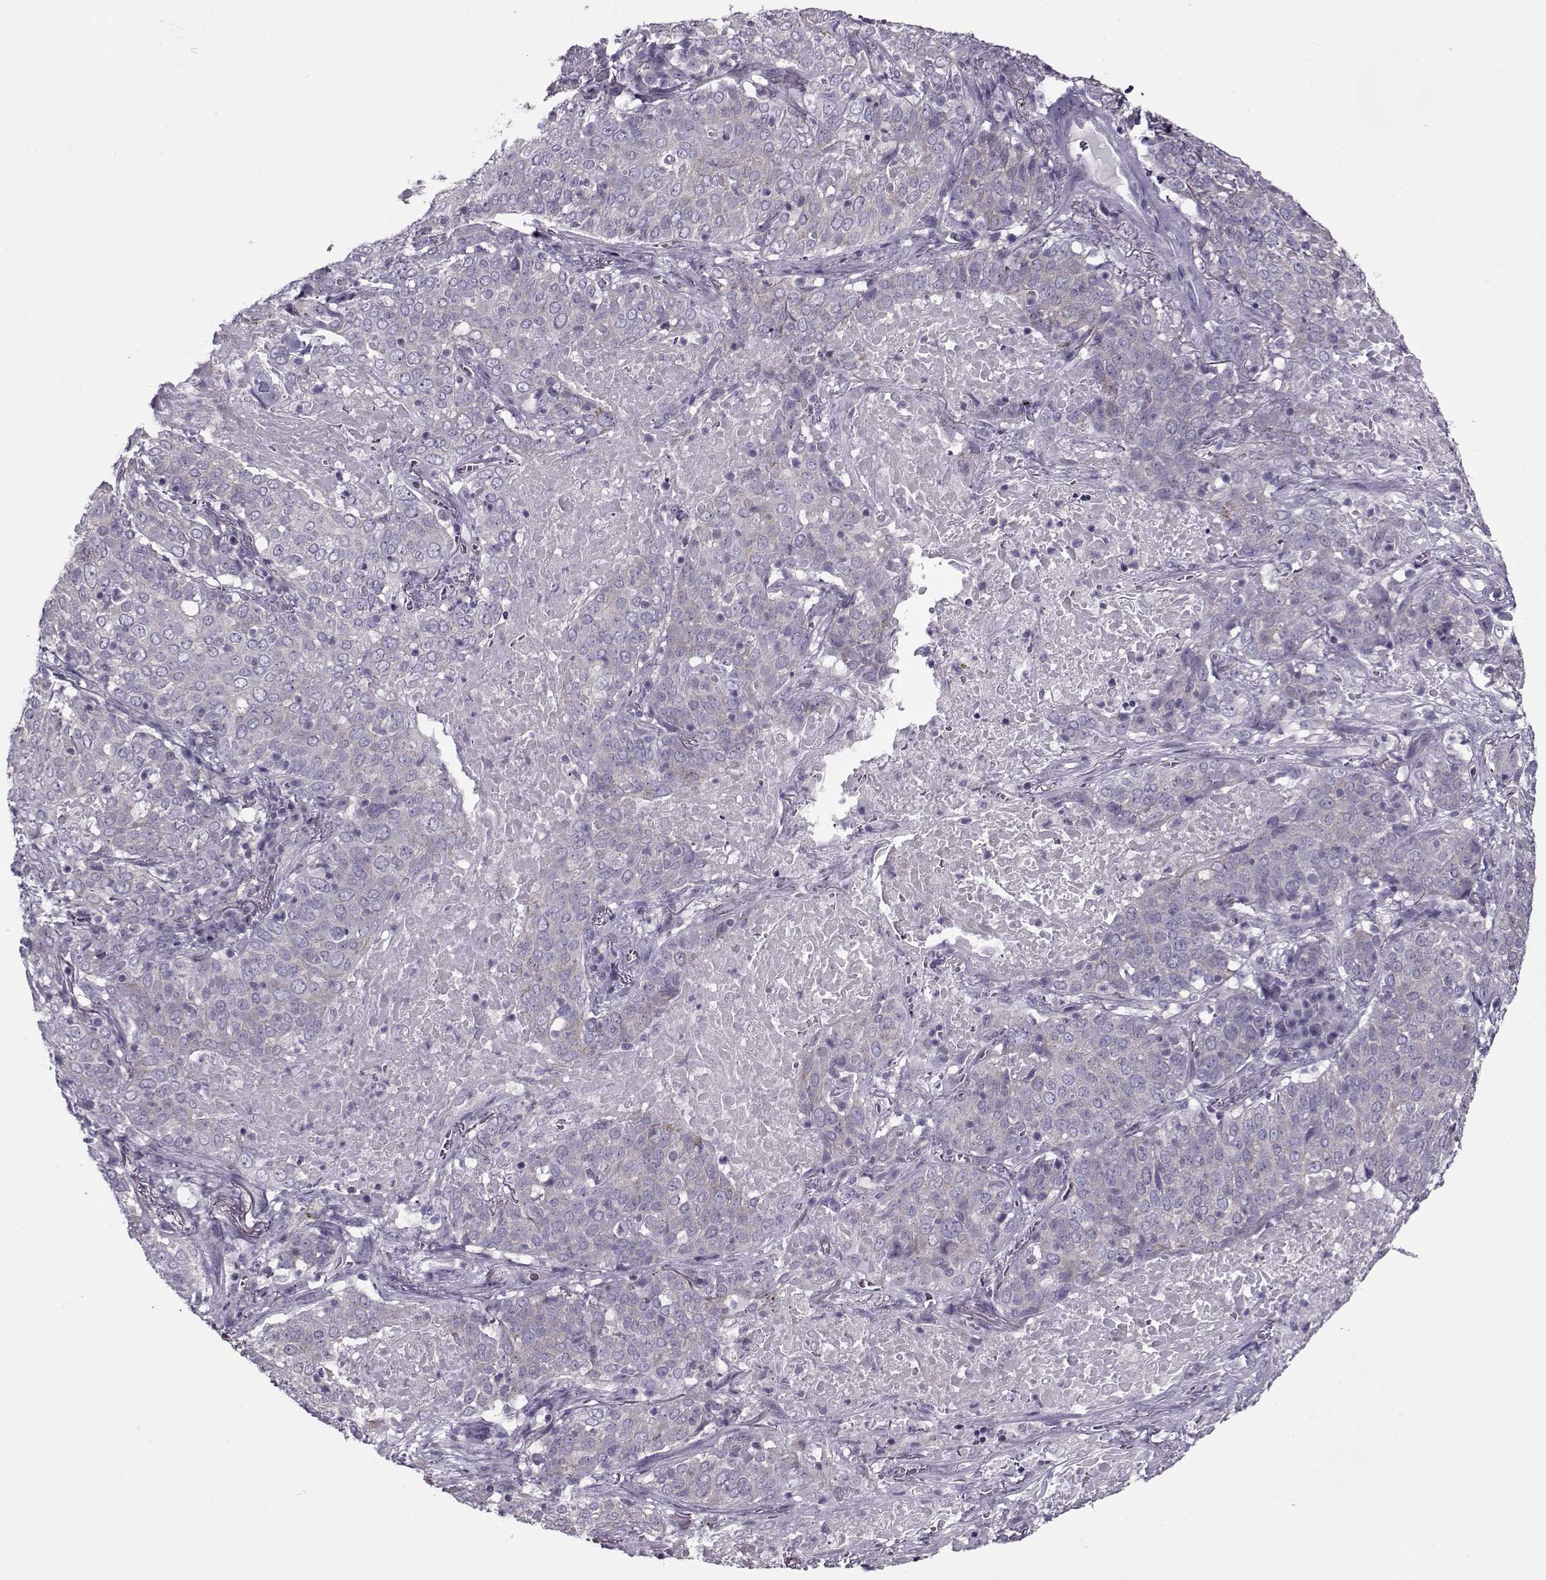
{"staining": {"intensity": "weak", "quantity": ">75%", "location": "cytoplasmic/membranous"}, "tissue": "lung cancer", "cell_type": "Tumor cells", "image_type": "cancer", "snomed": [{"axis": "morphology", "description": "Squamous cell carcinoma, NOS"}, {"axis": "topography", "description": "Lung"}], "caption": "IHC of human lung cancer (squamous cell carcinoma) reveals low levels of weak cytoplasmic/membranous expression in about >75% of tumor cells.", "gene": "PP2D1", "patient": {"sex": "male", "age": 82}}